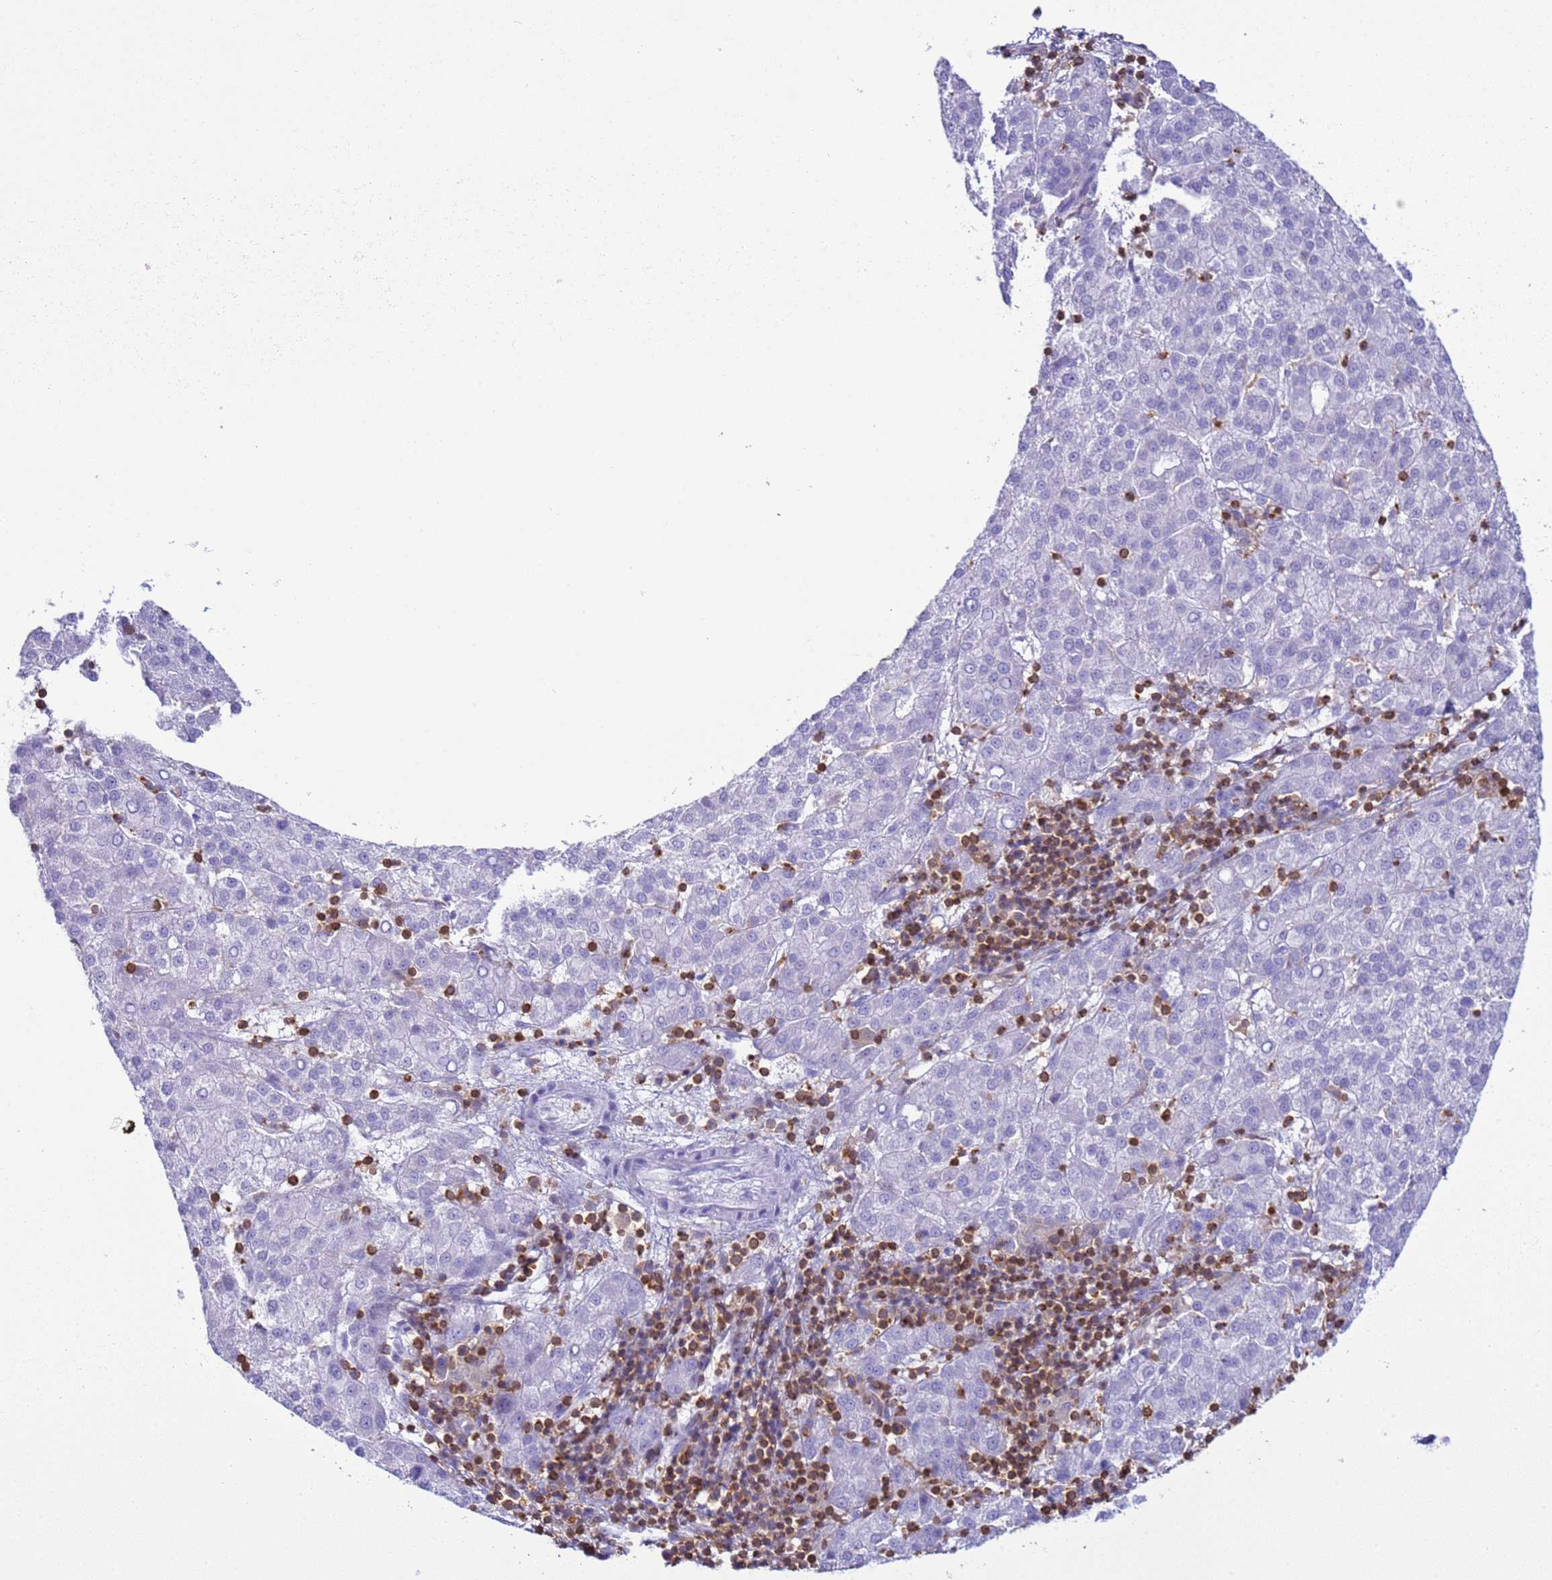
{"staining": {"intensity": "negative", "quantity": "none", "location": "none"}, "tissue": "liver cancer", "cell_type": "Tumor cells", "image_type": "cancer", "snomed": [{"axis": "morphology", "description": "Carcinoma, Hepatocellular, NOS"}, {"axis": "topography", "description": "Liver"}], "caption": "Photomicrograph shows no protein expression in tumor cells of liver cancer tissue.", "gene": "IRF5", "patient": {"sex": "female", "age": 58}}